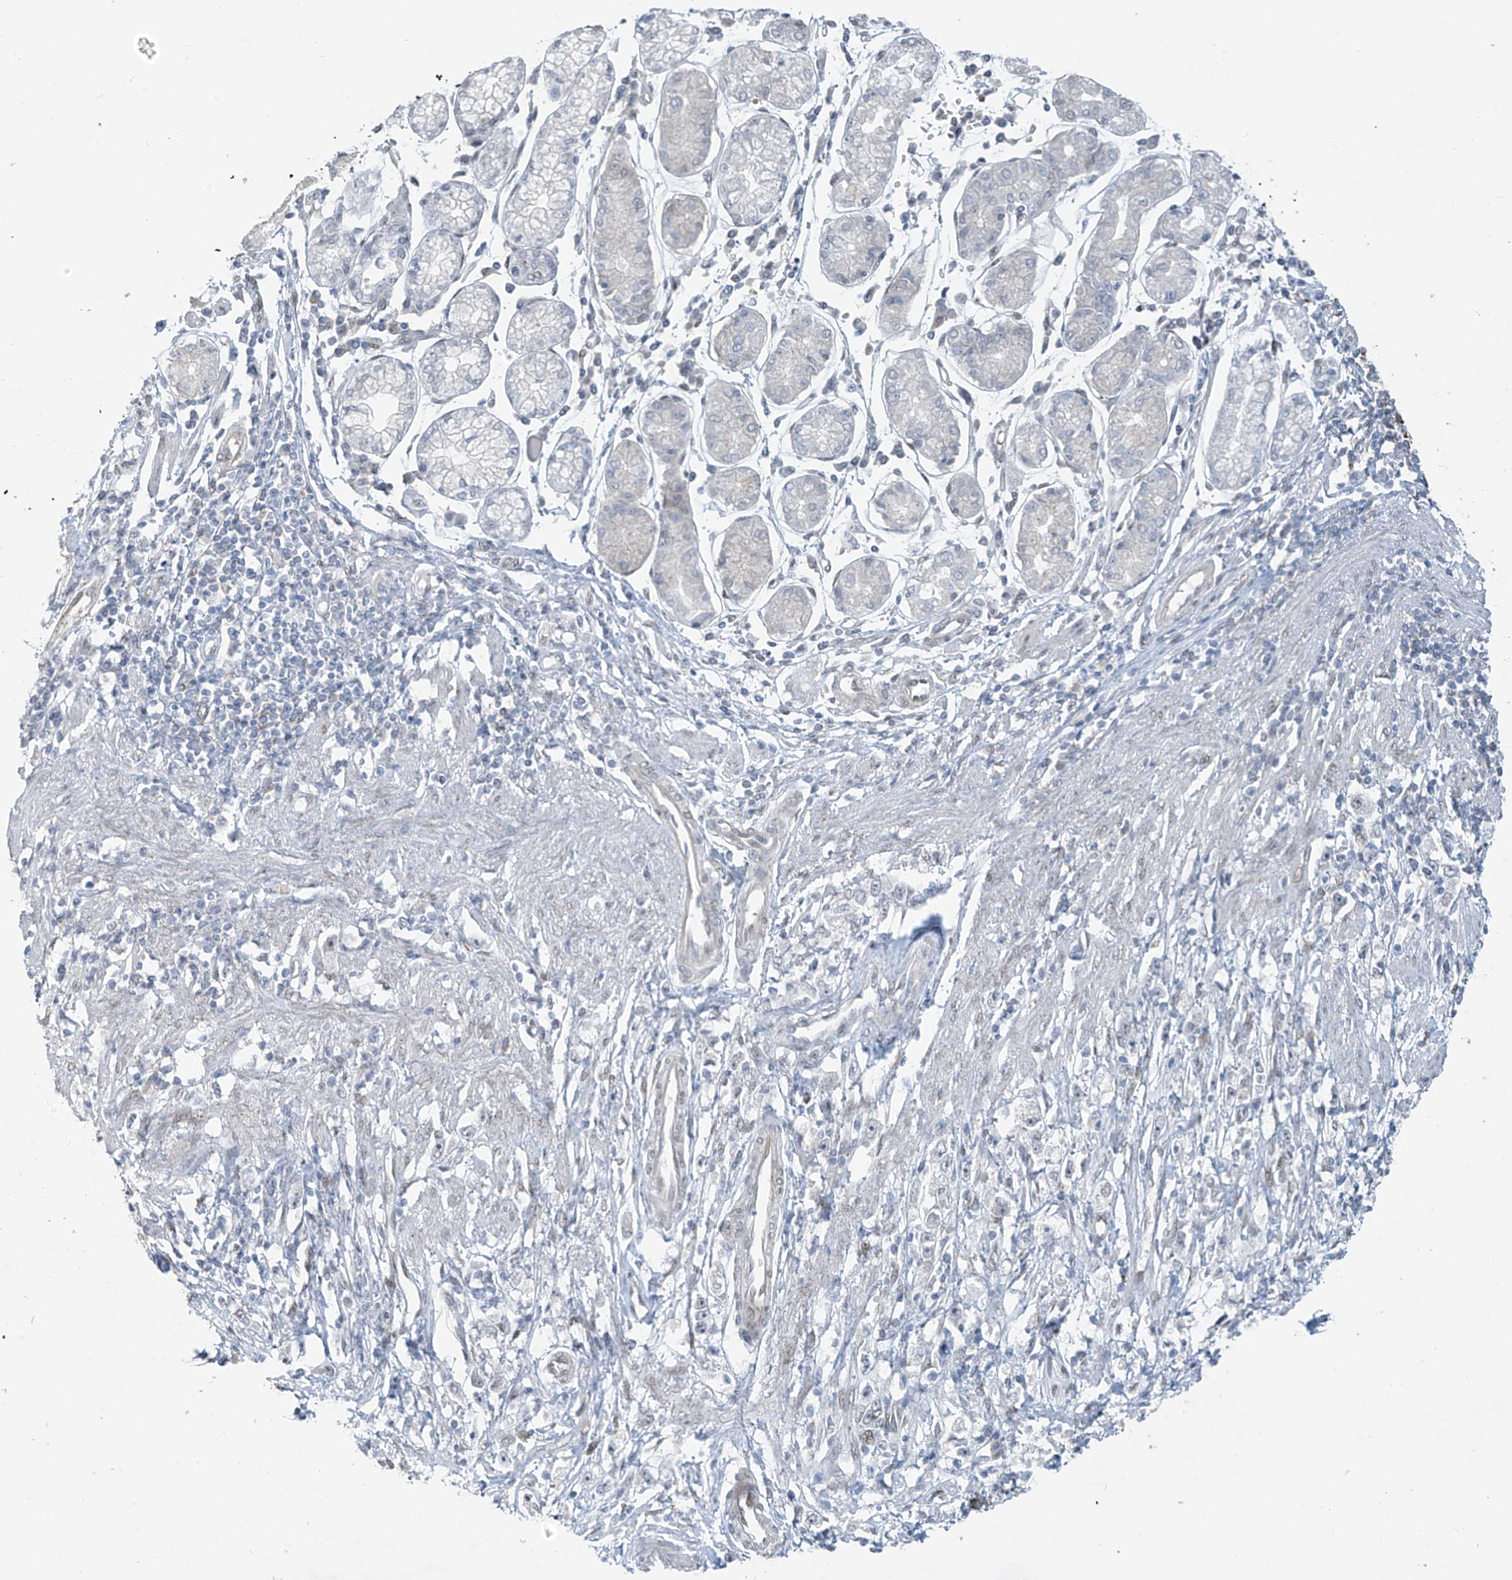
{"staining": {"intensity": "negative", "quantity": "none", "location": "none"}, "tissue": "stomach cancer", "cell_type": "Tumor cells", "image_type": "cancer", "snomed": [{"axis": "morphology", "description": "Adenocarcinoma, NOS"}, {"axis": "topography", "description": "Stomach"}], "caption": "Immunohistochemistry (IHC) micrograph of neoplastic tissue: human stomach cancer (adenocarcinoma) stained with DAB exhibits no significant protein expression in tumor cells. (Immunohistochemistry (IHC), brightfield microscopy, high magnification).", "gene": "MCM9", "patient": {"sex": "female", "age": 59}}